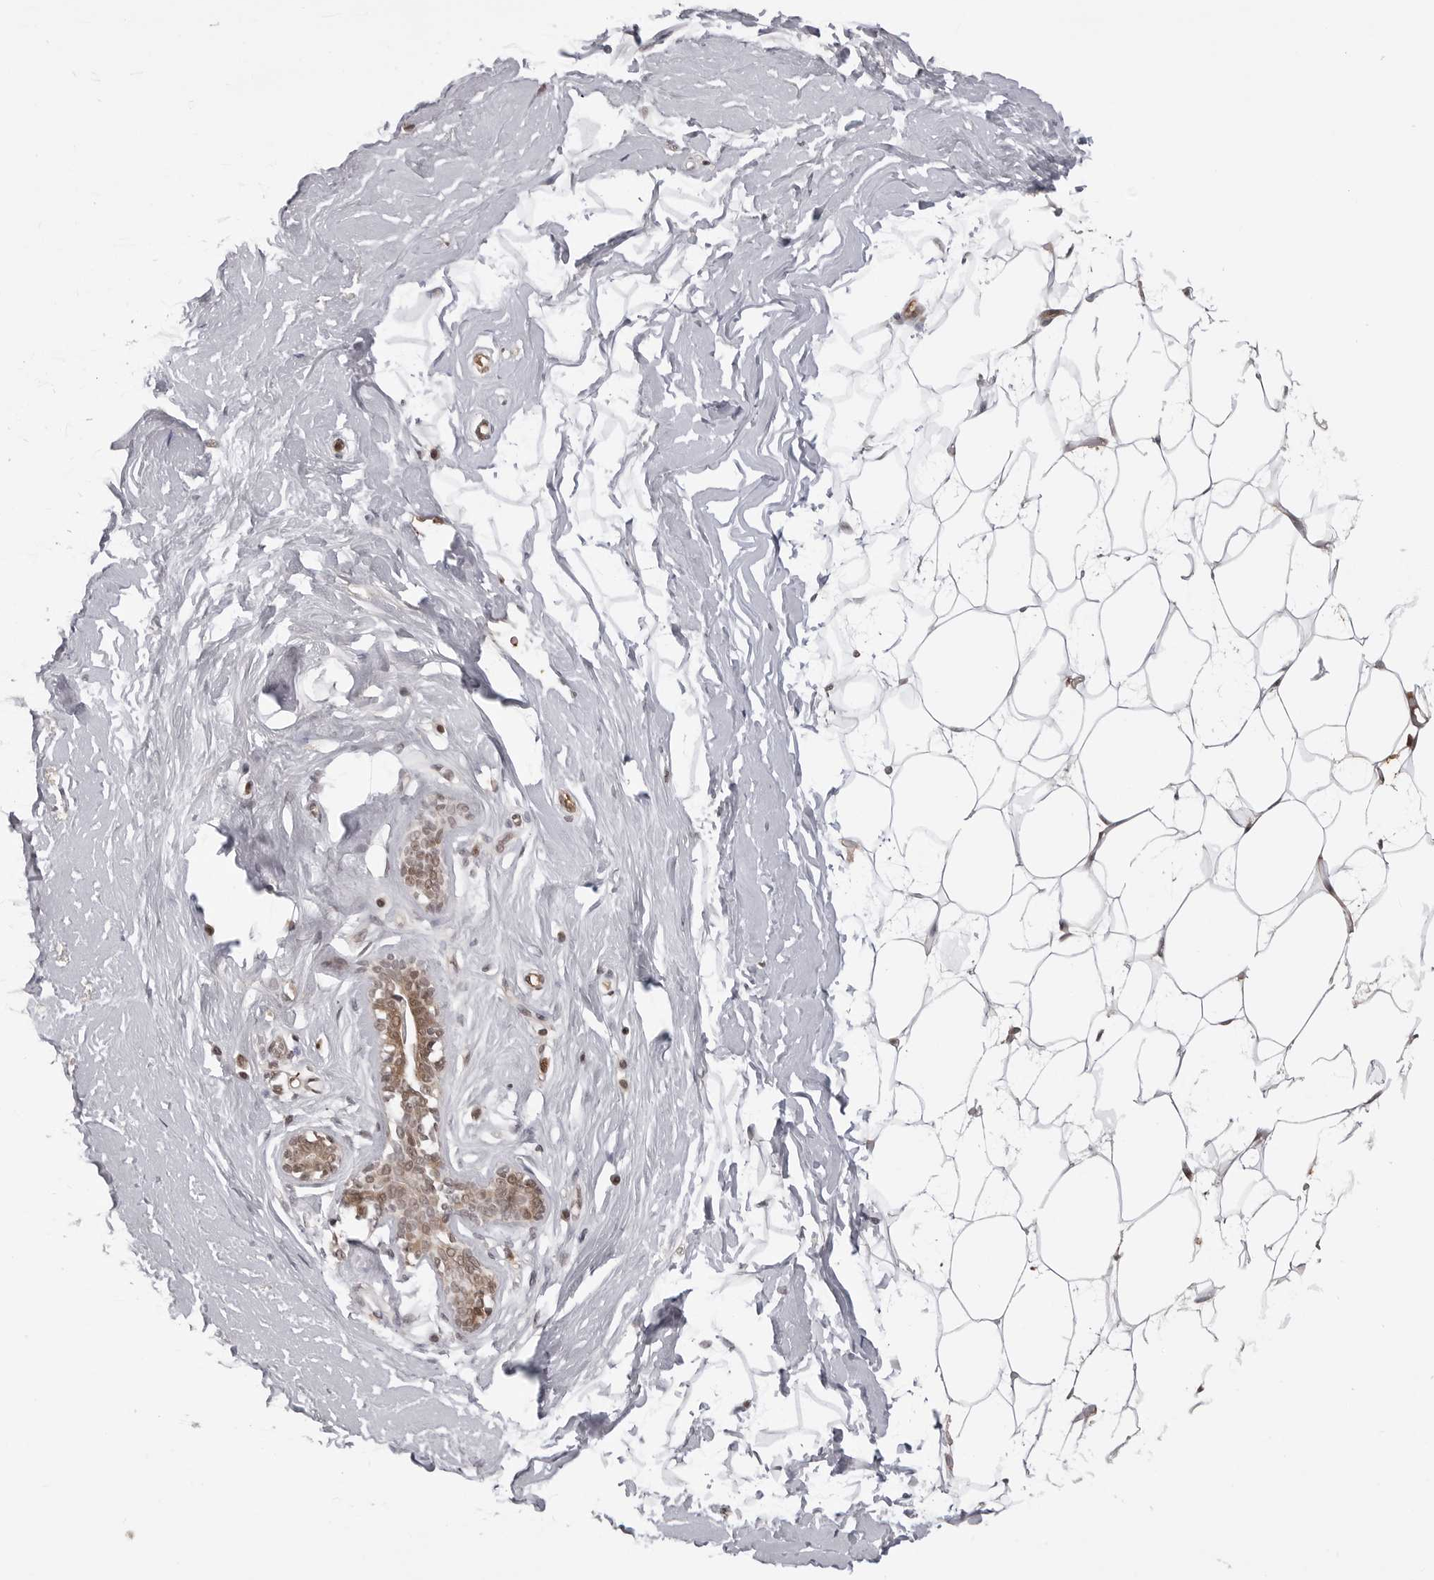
{"staining": {"intensity": "weak", "quantity": "25%-75%", "location": "nuclear"}, "tissue": "breast", "cell_type": "Adipocytes", "image_type": "normal", "snomed": [{"axis": "morphology", "description": "Normal tissue, NOS"}, {"axis": "topography", "description": "Breast"}], "caption": "High-magnification brightfield microscopy of benign breast stained with DAB (3,3'-diaminobenzidine) (brown) and counterstained with hematoxylin (blue). adipocytes exhibit weak nuclear positivity is present in about25%-75% of cells.", "gene": "PHF3", "patient": {"sex": "female", "age": 23}}